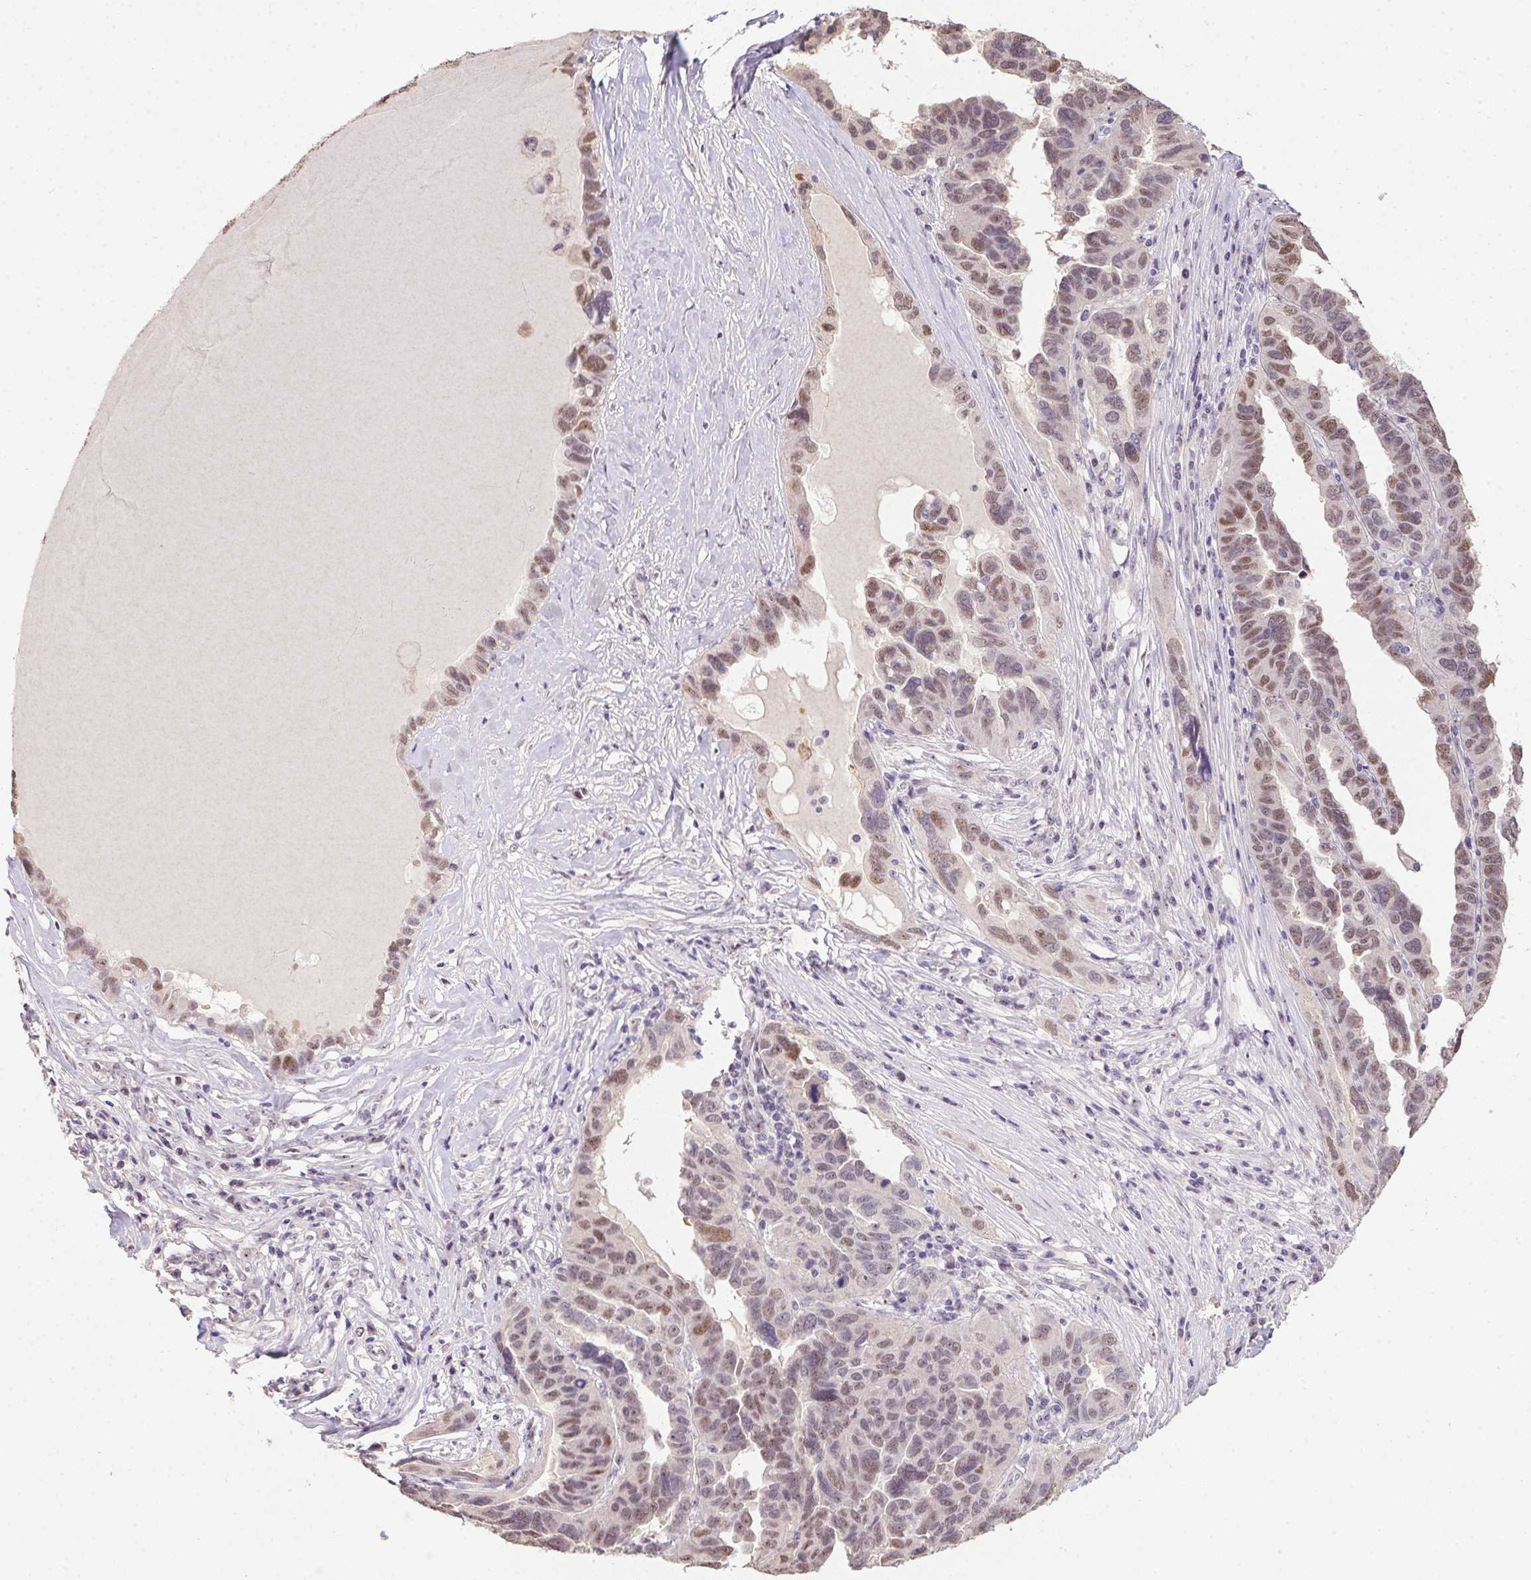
{"staining": {"intensity": "moderate", "quantity": "25%-75%", "location": "nuclear"}, "tissue": "ovarian cancer", "cell_type": "Tumor cells", "image_type": "cancer", "snomed": [{"axis": "morphology", "description": "Cystadenocarcinoma, serous, NOS"}, {"axis": "topography", "description": "Ovary"}], "caption": "A high-resolution photomicrograph shows IHC staining of serous cystadenocarcinoma (ovarian), which reveals moderate nuclear positivity in about 25%-75% of tumor cells.", "gene": "BATF2", "patient": {"sex": "female", "age": 64}}